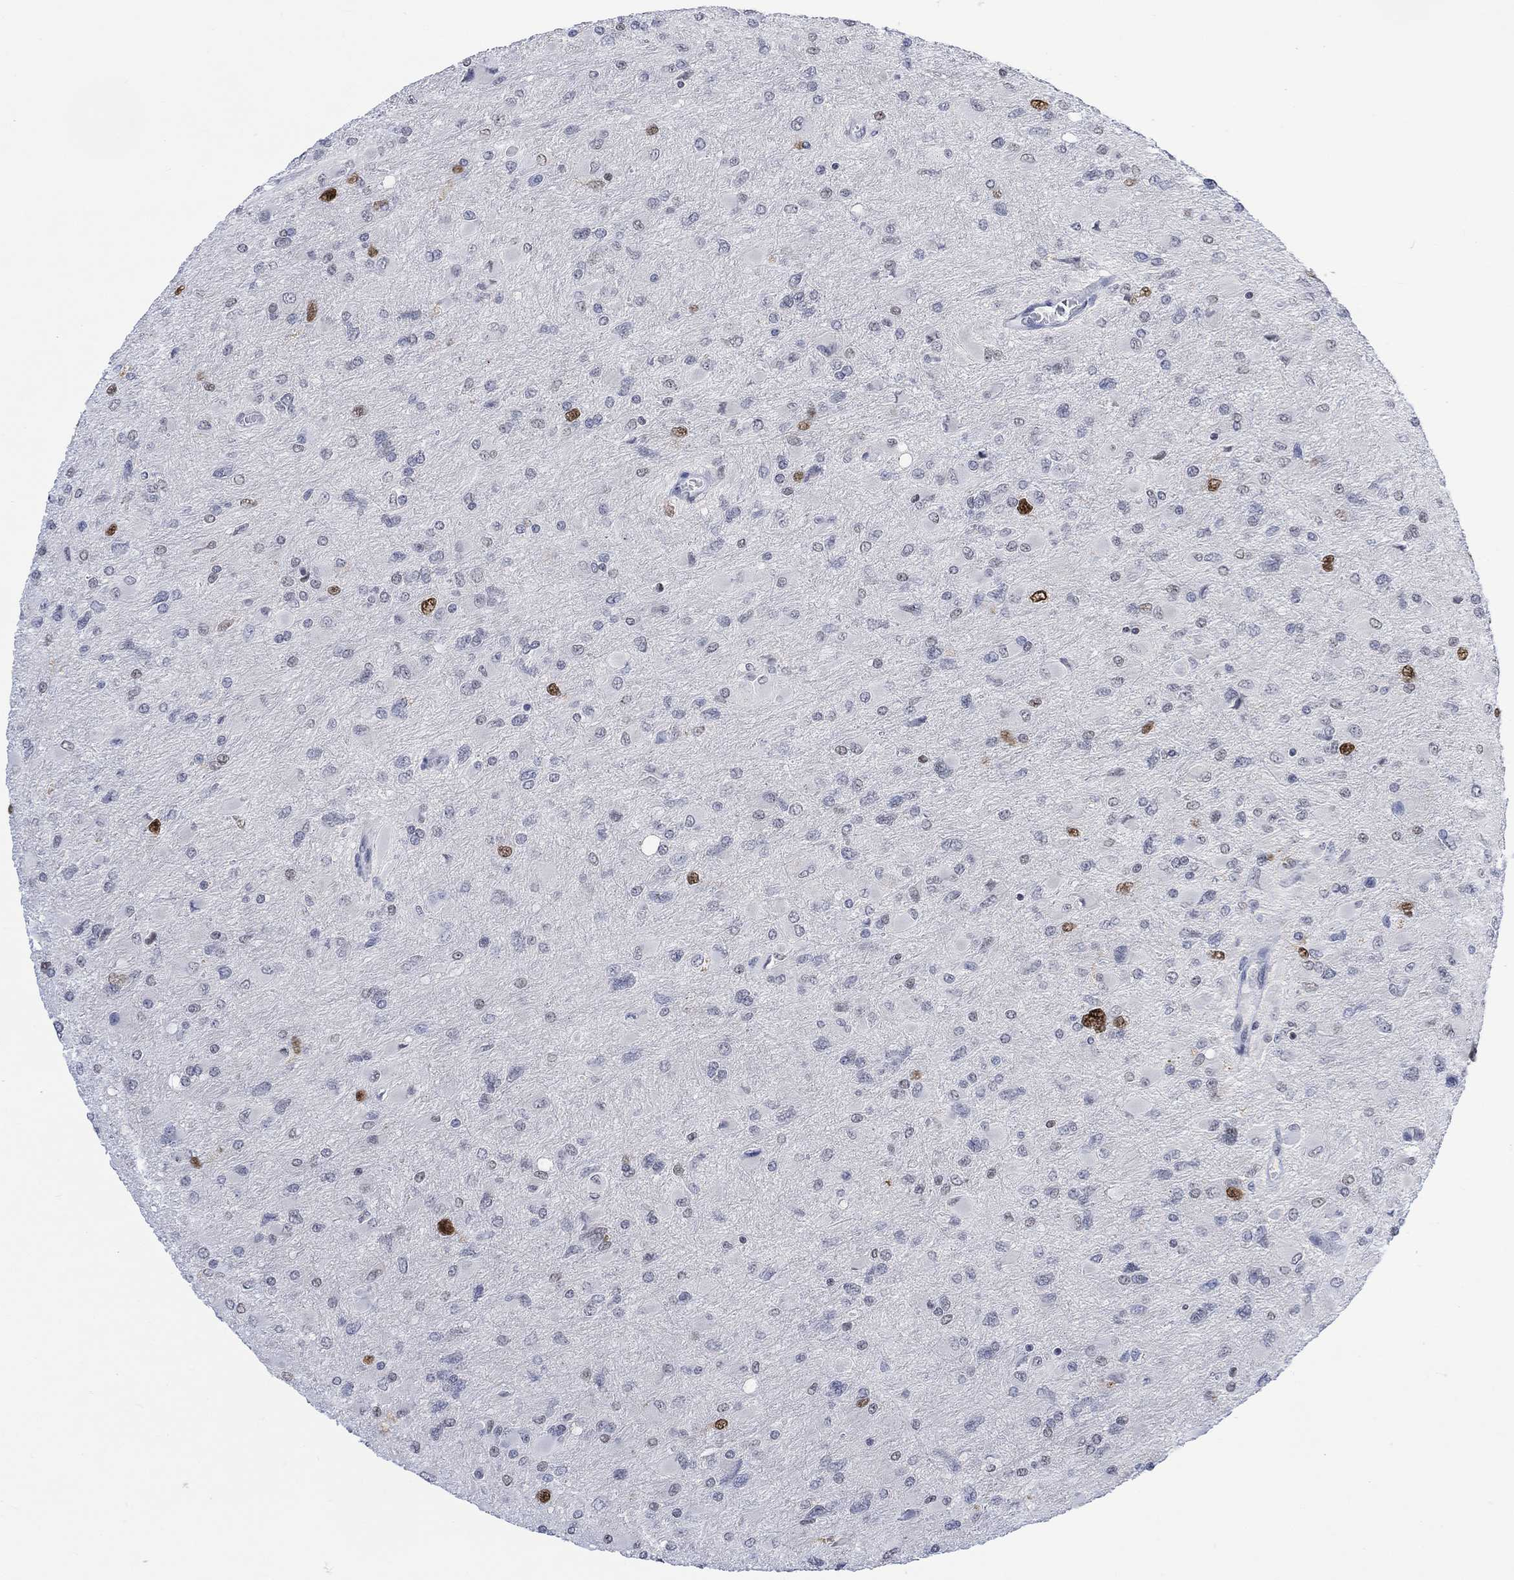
{"staining": {"intensity": "moderate", "quantity": "25%-75%", "location": "nuclear"}, "tissue": "glioma", "cell_type": "Tumor cells", "image_type": "cancer", "snomed": [{"axis": "morphology", "description": "Glioma, malignant, High grade"}, {"axis": "topography", "description": "Cerebral cortex"}], "caption": "The image demonstrates immunohistochemical staining of malignant glioma (high-grade). There is moderate nuclear positivity is present in about 25%-75% of tumor cells. The staining is performed using DAB brown chromogen to label protein expression. The nuclei are counter-stained blue using hematoxylin.", "gene": "RAD54L2", "patient": {"sex": "female", "age": 36}}